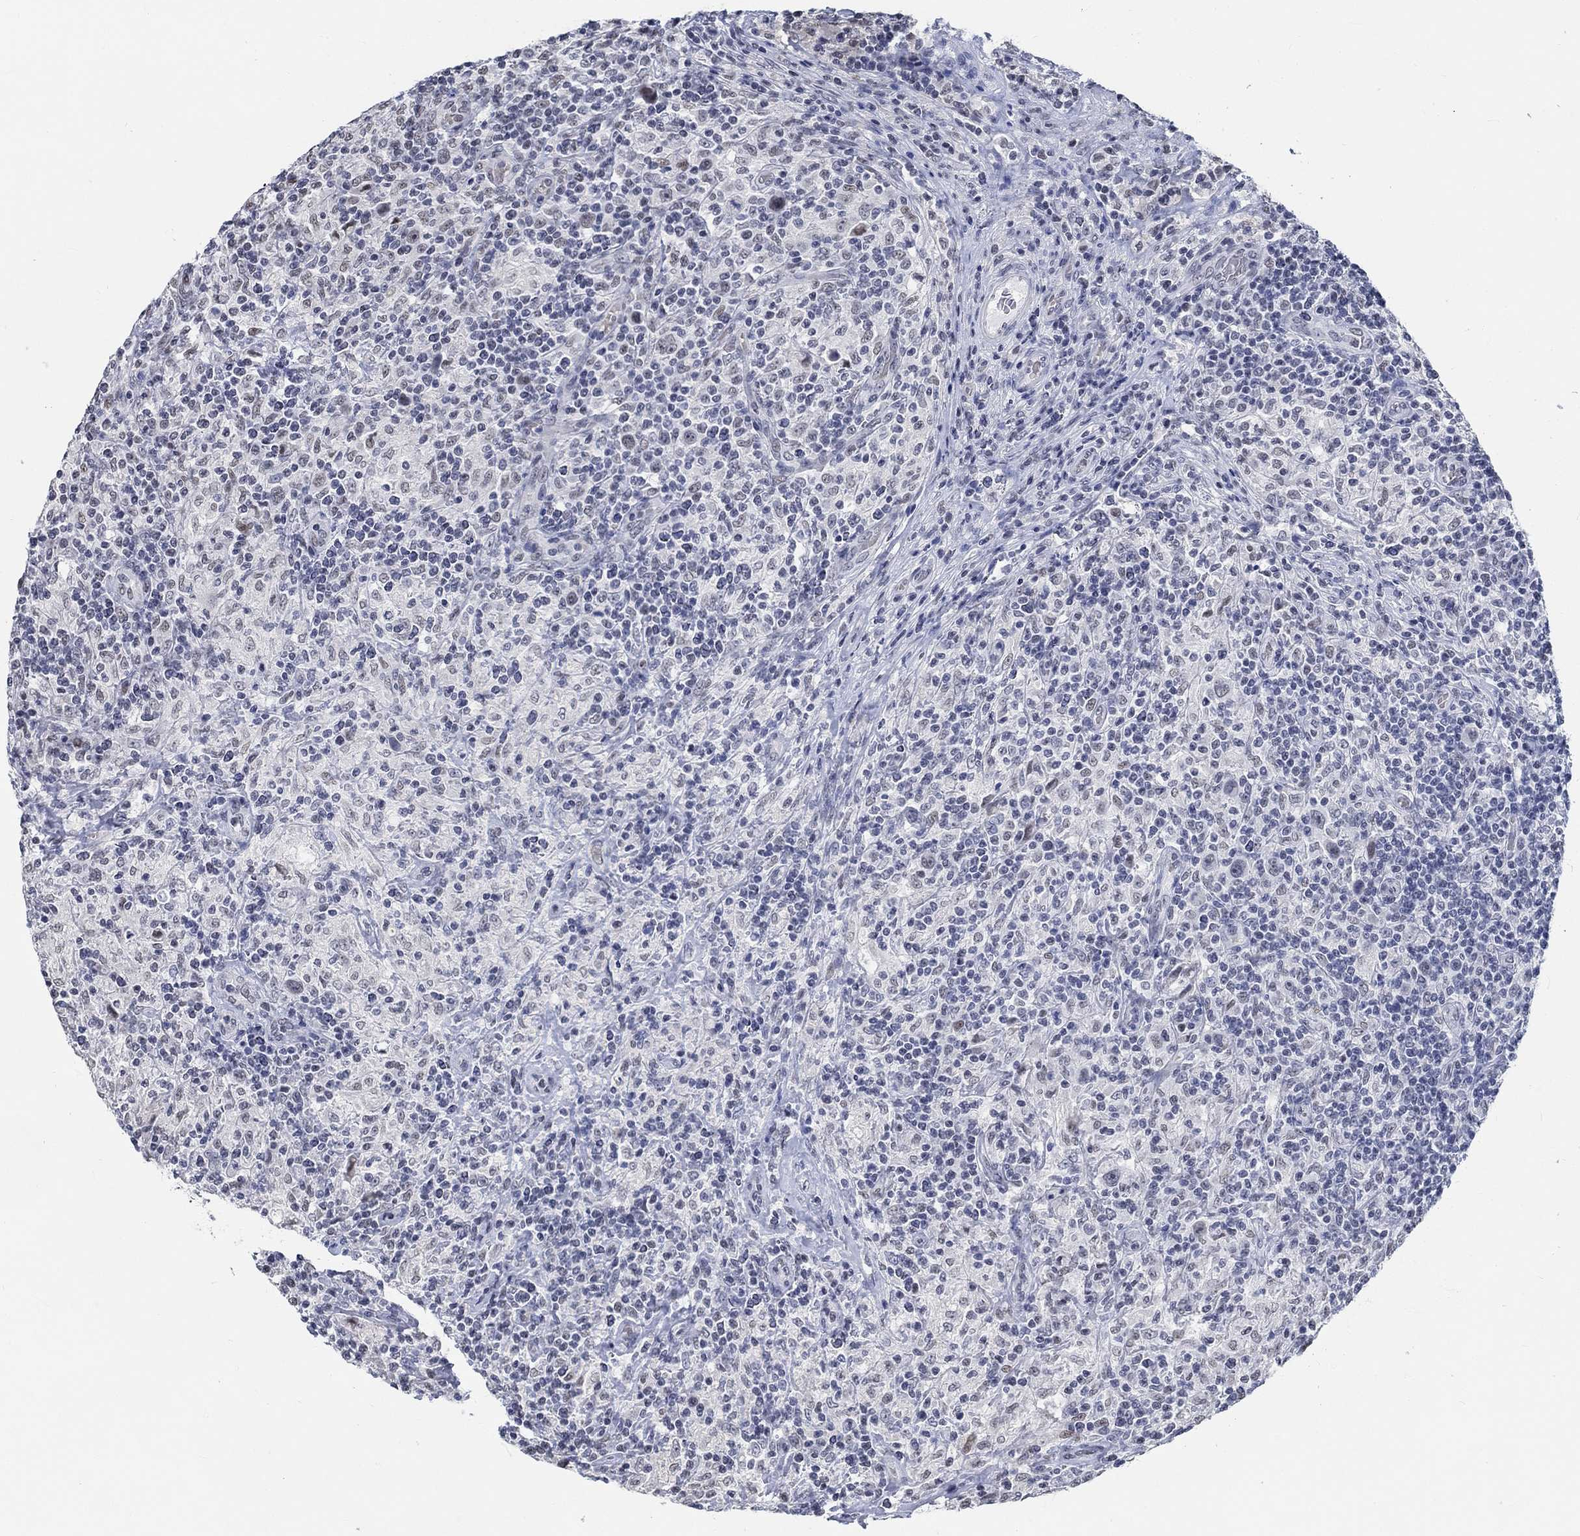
{"staining": {"intensity": "negative", "quantity": "none", "location": "none"}, "tissue": "lymphoma", "cell_type": "Tumor cells", "image_type": "cancer", "snomed": [{"axis": "morphology", "description": "Hodgkin's disease, NOS"}, {"axis": "topography", "description": "Lymph node"}], "caption": "Human Hodgkin's disease stained for a protein using immunohistochemistry demonstrates no staining in tumor cells.", "gene": "KCNH8", "patient": {"sex": "male", "age": 70}}